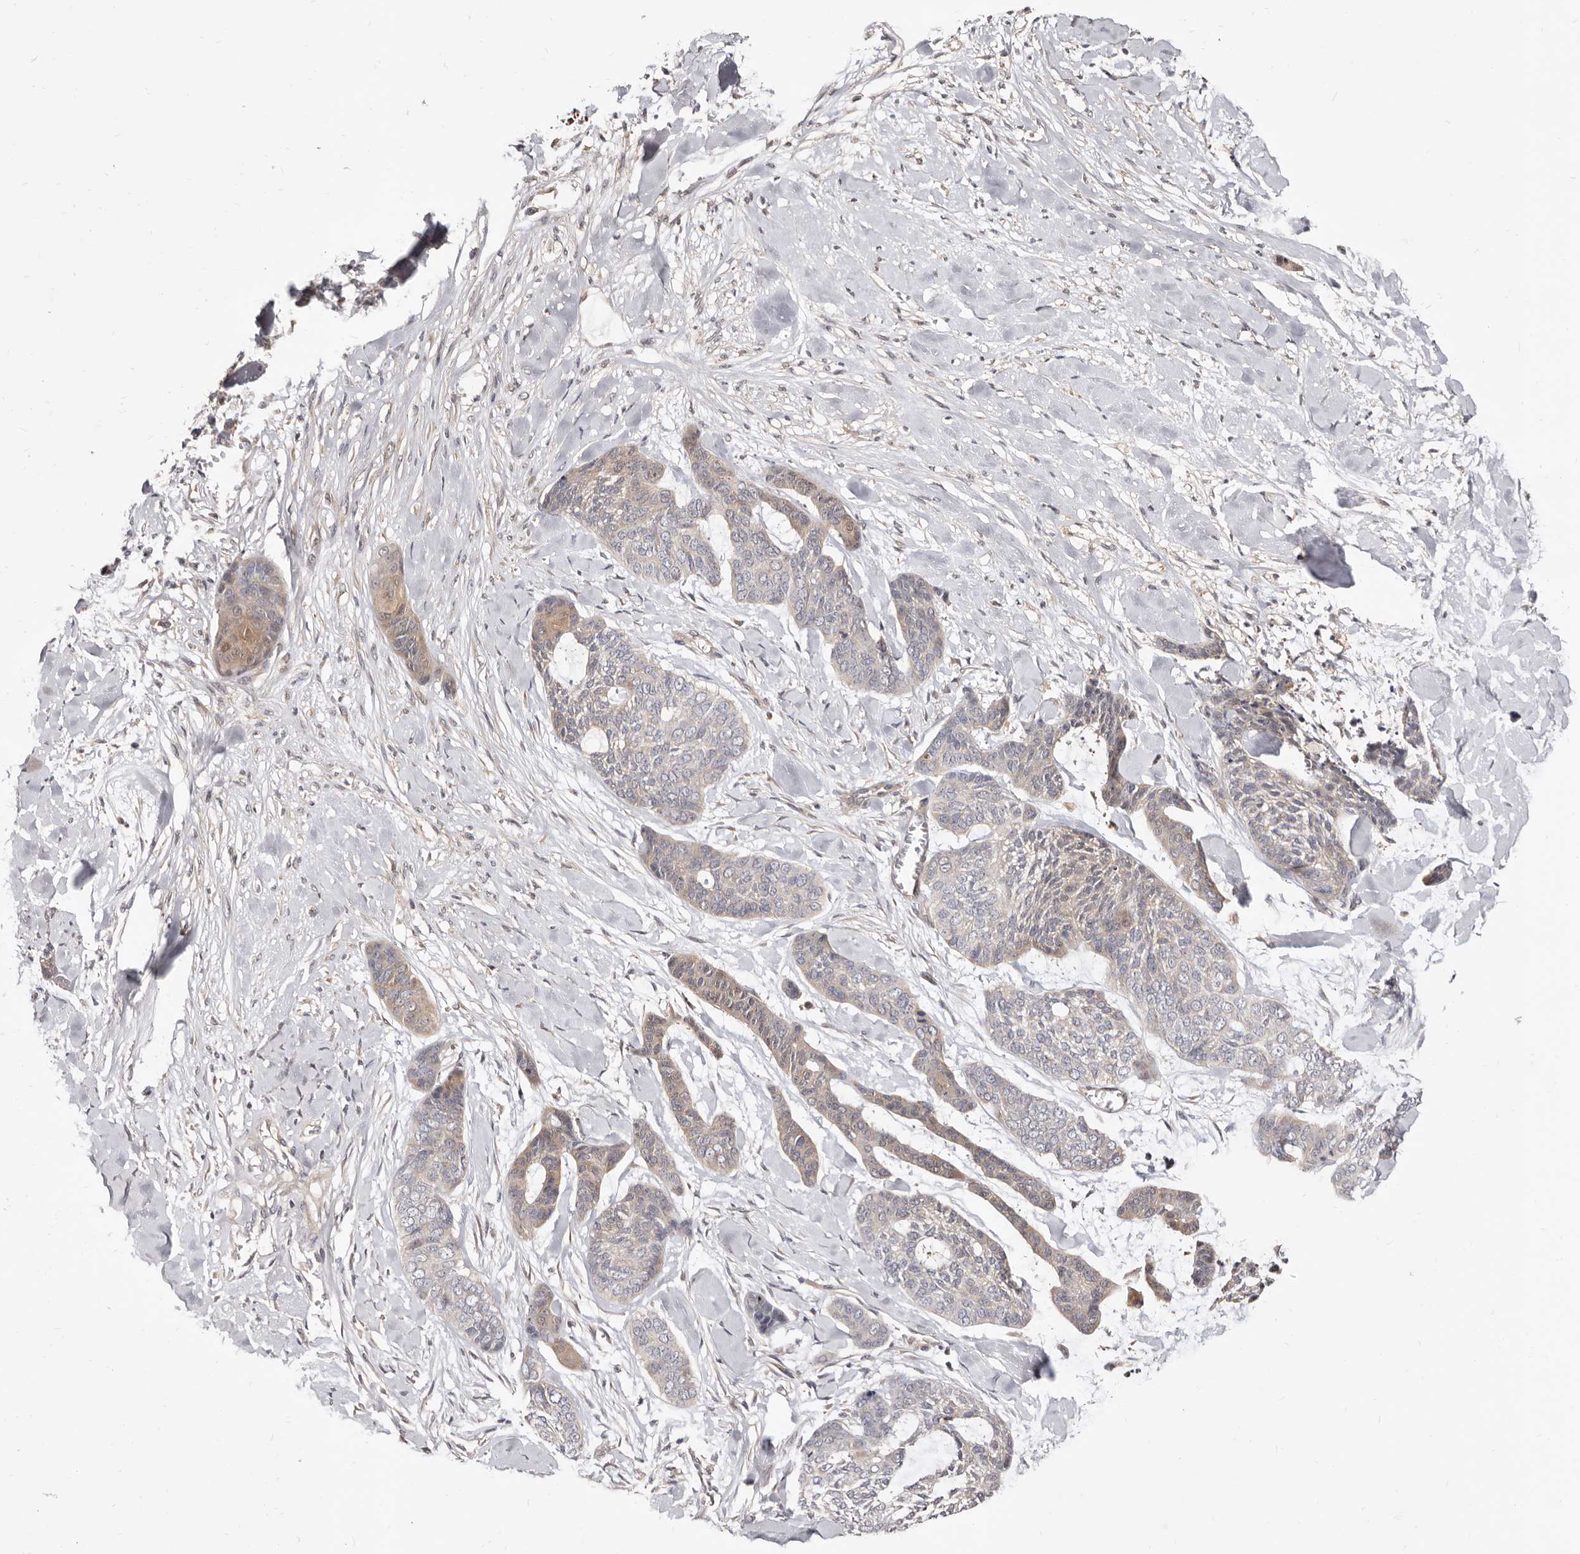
{"staining": {"intensity": "weak", "quantity": "25%-75%", "location": "cytoplasmic/membranous"}, "tissue": "skin cancer", "cell_type": "Tumor cells", "image_type": "cancer", "snomed": [{"axis": "morphology", "description": "Basal cell carcinoma"}, {"axis": "topography", "description": "Skin"}], "caption": "Skin basal cell carcinoma stained for a protein (brown) displays weak cytoplasmic/membranous positive expression in about 25%-75% of tumor cells.", "gene": "TC2N", "patient": {"sex": "female", "age": 64}}